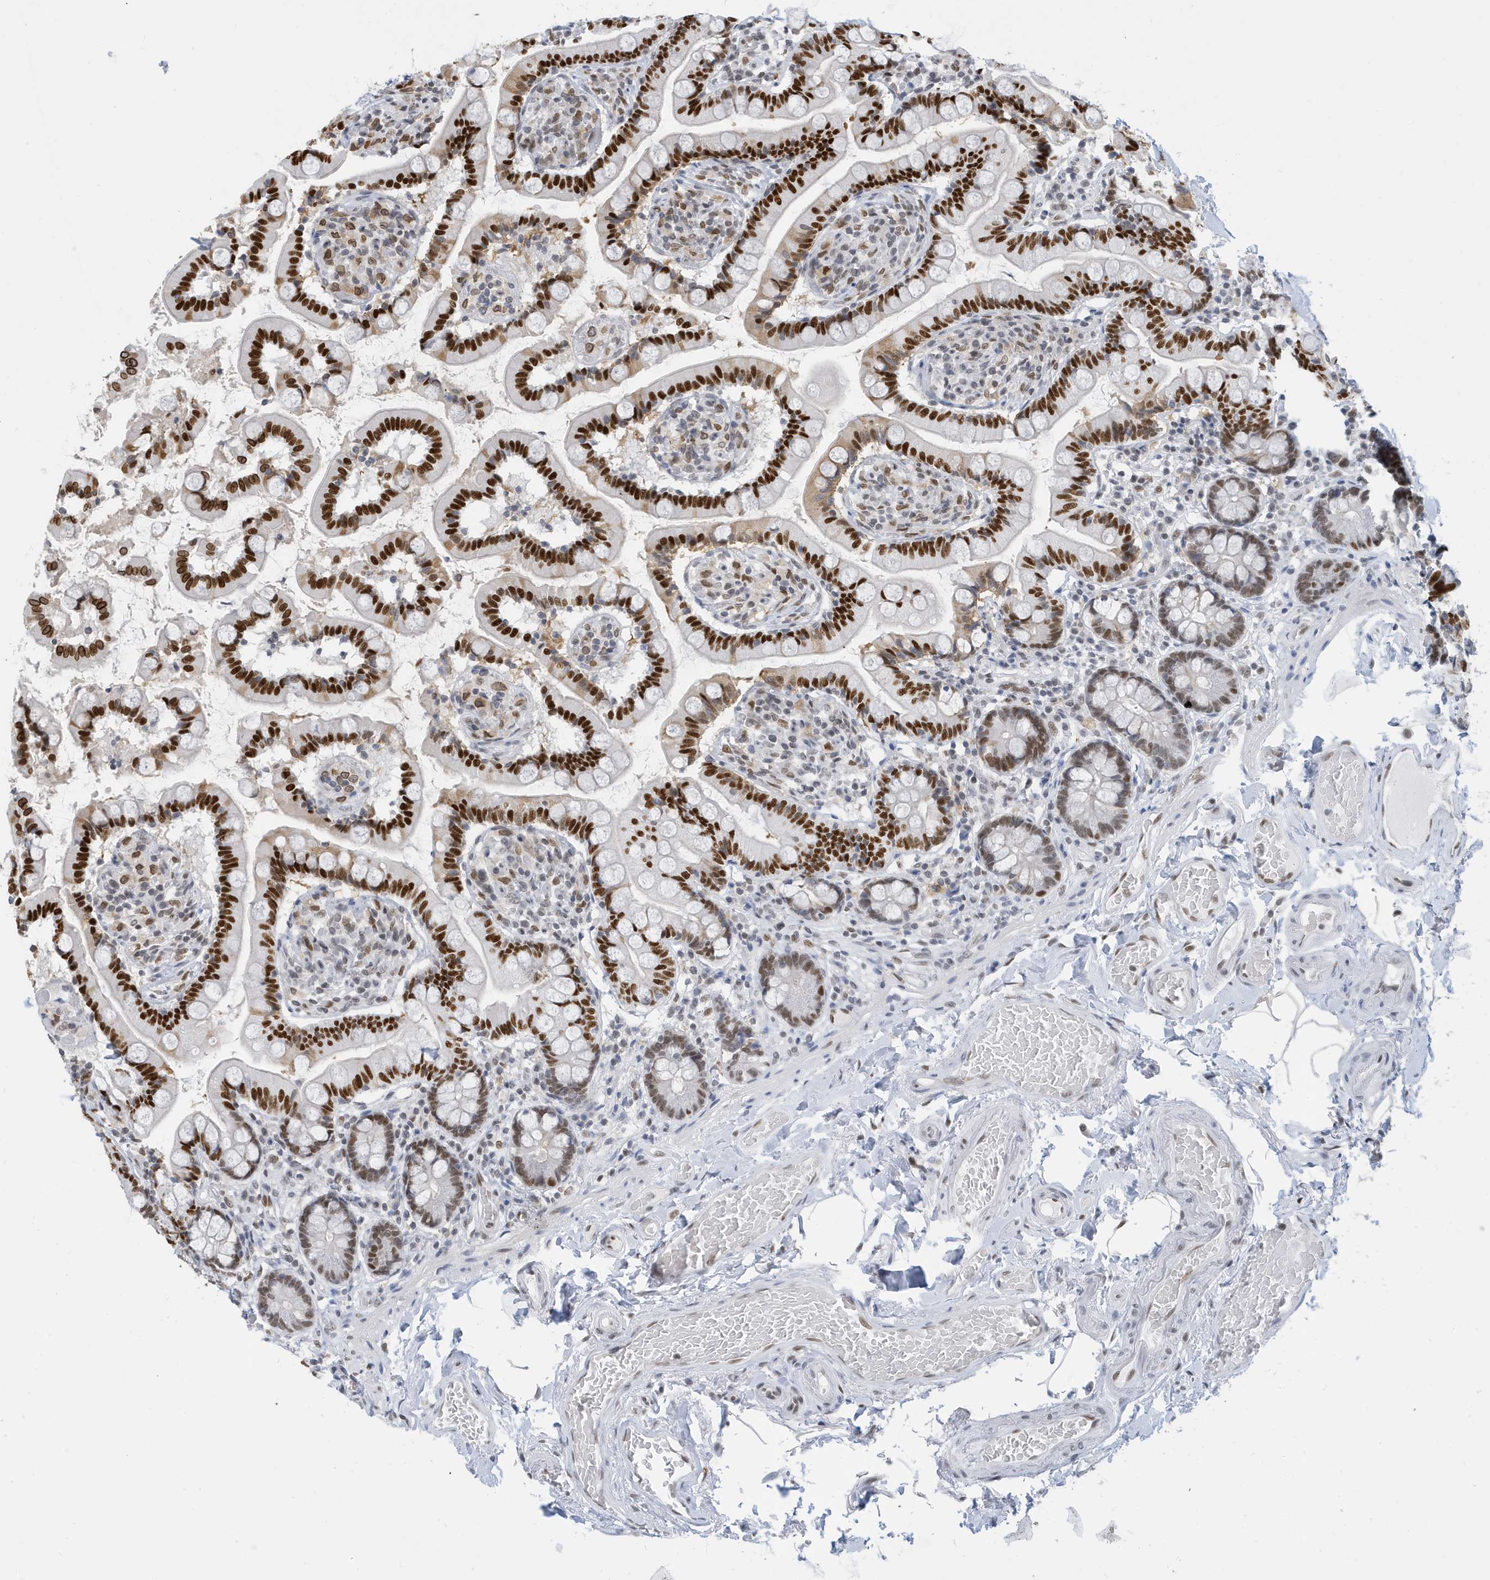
{"staining": {"intensity": "strong", "quantity": ">75%", "location": "nuclear"}, "tissue": "small intestine", "cell_type": "Glandular cells", "image_type": "normal", "snomed": [{"axis": "morphology", "description": "Normal tissue, NOS"}, {"axis": "topography", "description": "Small intestine"}], "caption": "The image exhibits staining of normal small intestine, revealing strong nuclear protein positivity (brown color) within glandular cells. Nuclei are stained in blue.", "gene": "PCYT1A", "patient": {"sex": "female", "age": 64}}